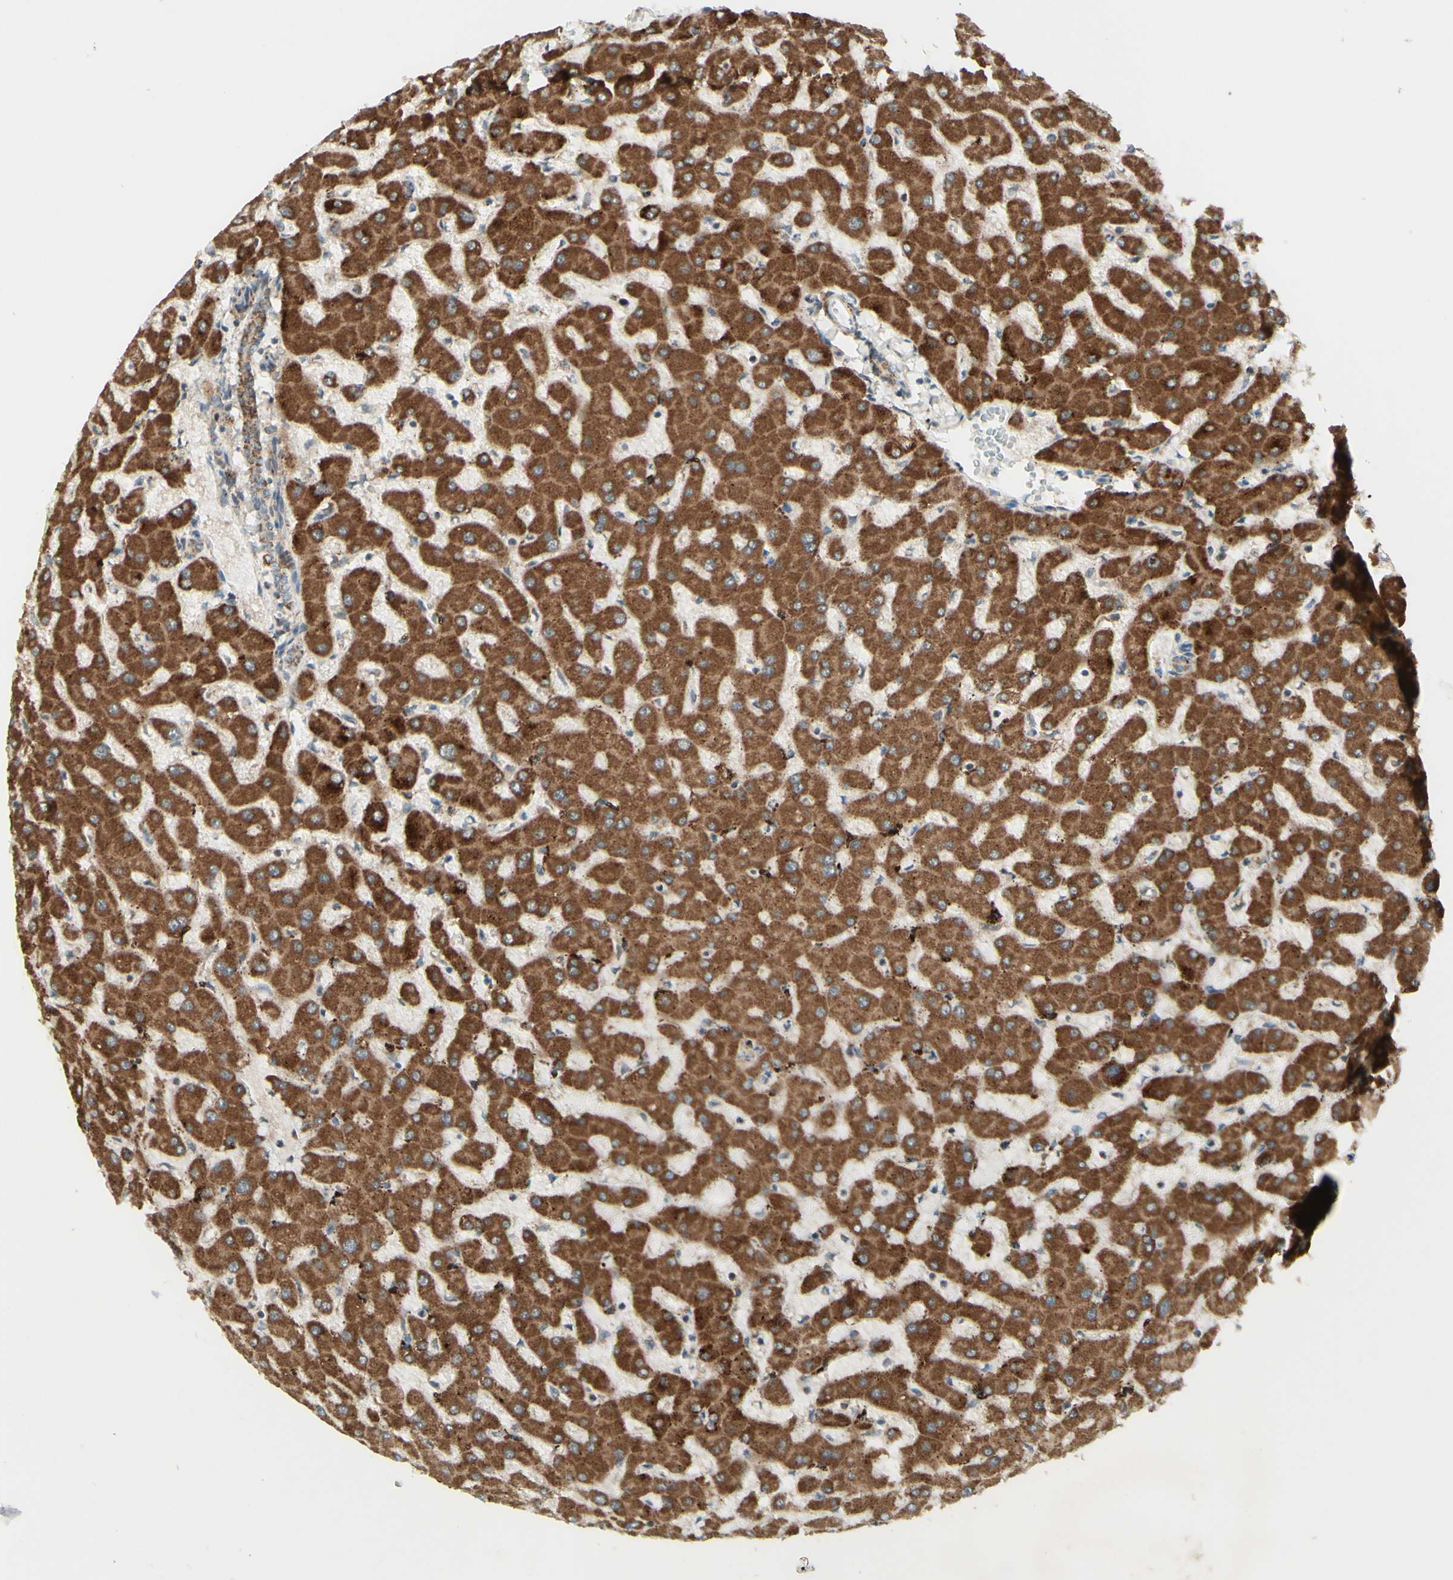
{"staining": {"intensity": "weak", "quantity": ">75%", "location": "cytoplasmic/membranous"}, "tissue": "liver", "cell_type": "Cholangiocytes", "image_type": "normal", "snomed": [{"axis": "morphology", "description": "Normal tissue, NOS"}, {"axis": "topography", "description": "Liver"}], "caption": "Immunohistochemistry (IHC) micrograph of benign human liver stained for a protein (brown), which shows low levels of weak cytoplasmic/membranous positivity in approximately >75% of cholangiocytes.", "gene": "DHRS3", "patient": {"sex": "female", "age": 63}}